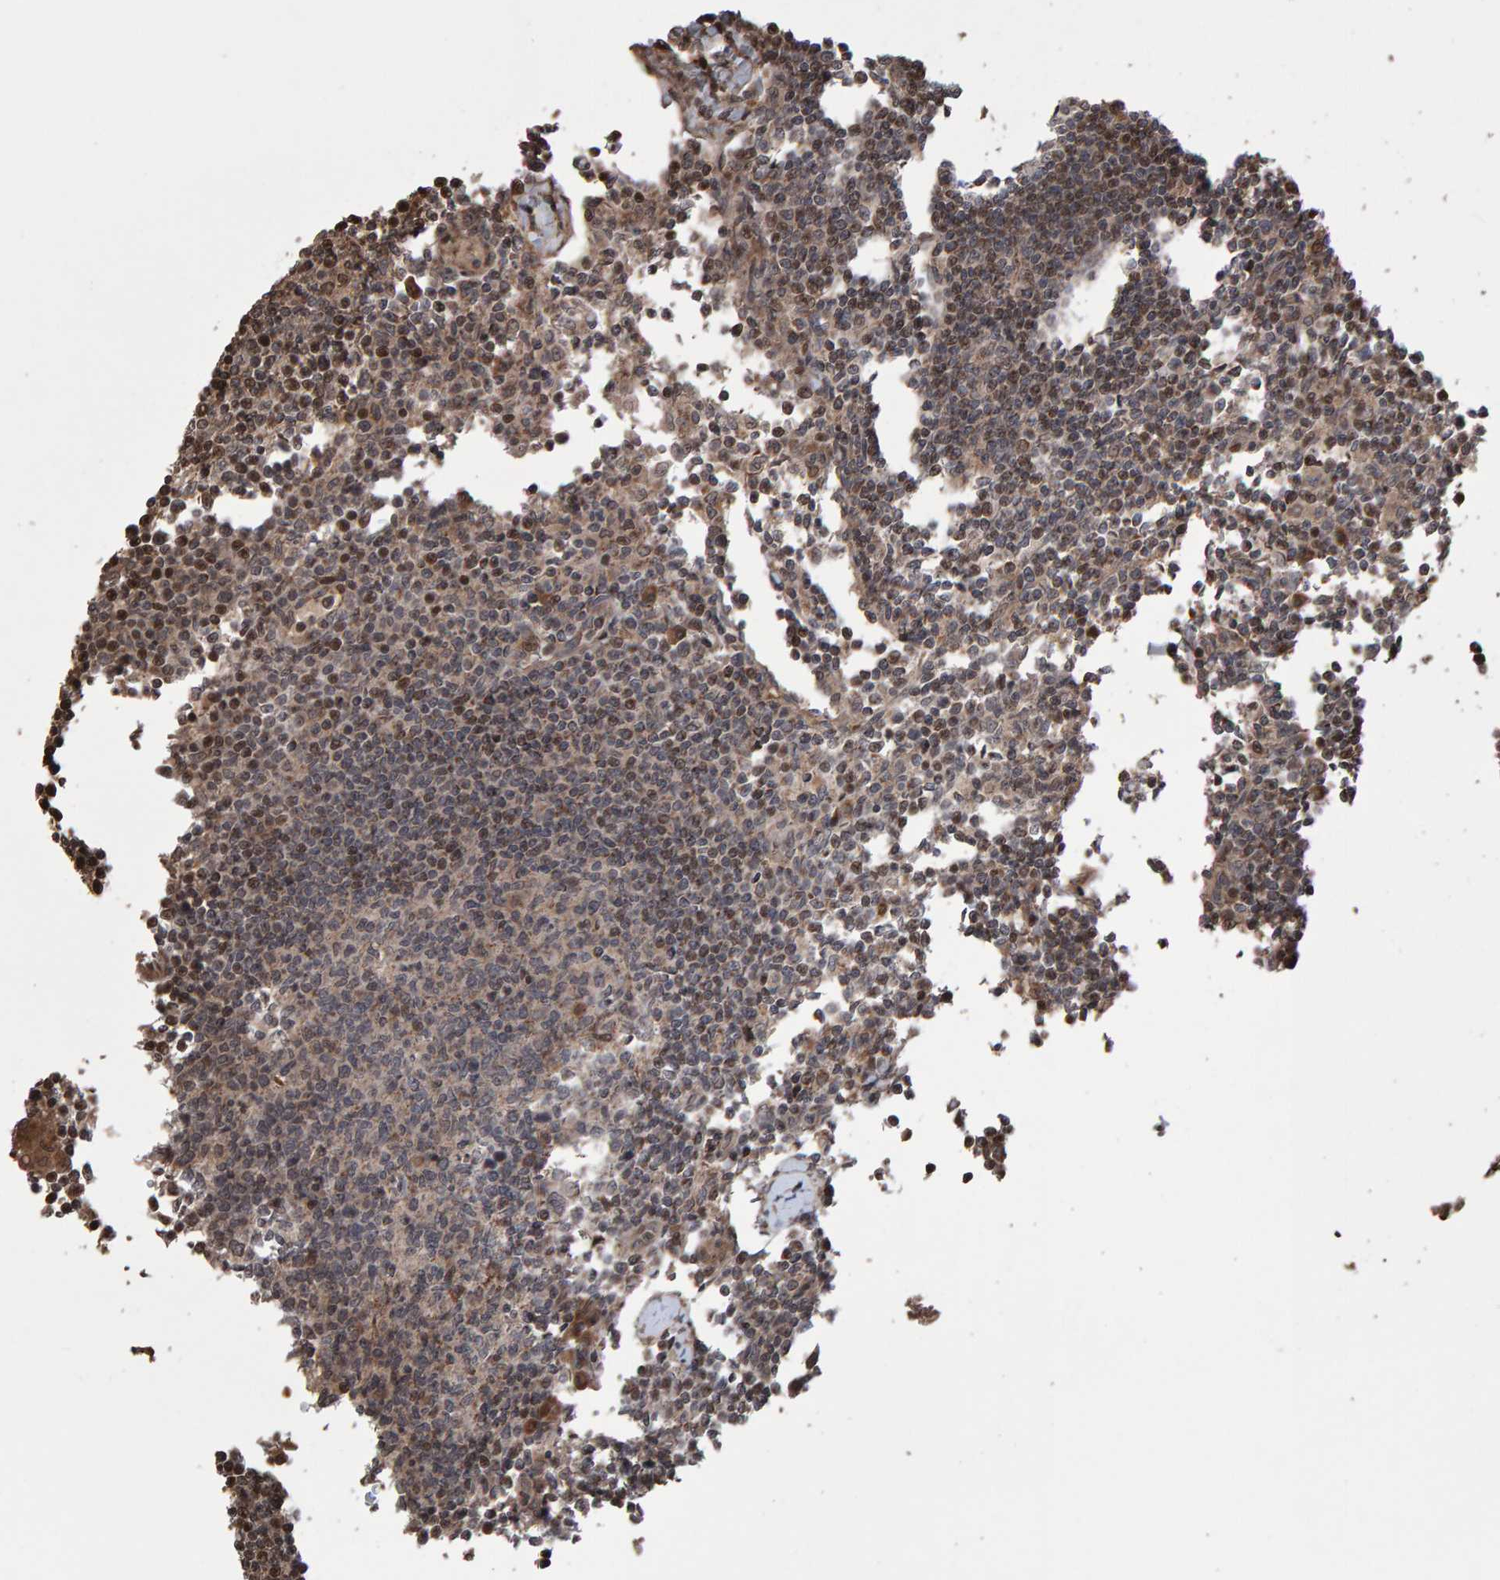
{"staining": {"intensity": "weak", "quantity": "25%-75%", "location": "cytoplasmic/membranous,nuclear"}, "tissue": "lymph node", "cell_type": "Germinal center cells", "image_type": "normal", "snomed": [{"axis": "morphology", "description": "Normal tissue, NOS"}, {"axis": "morphology", "description": "Inflammation, NOS"}, {"axis": "topography", "description": "Lymph node"}], "caption": "Immunohistochemical staining of normal lymph node exhibits weak cytoplasmic/membranous,nuclear protein staining in approximately 25%-75% of germinal center cells.", "gene": "PECR", "patient": {"sex": "male", "age": 55}}